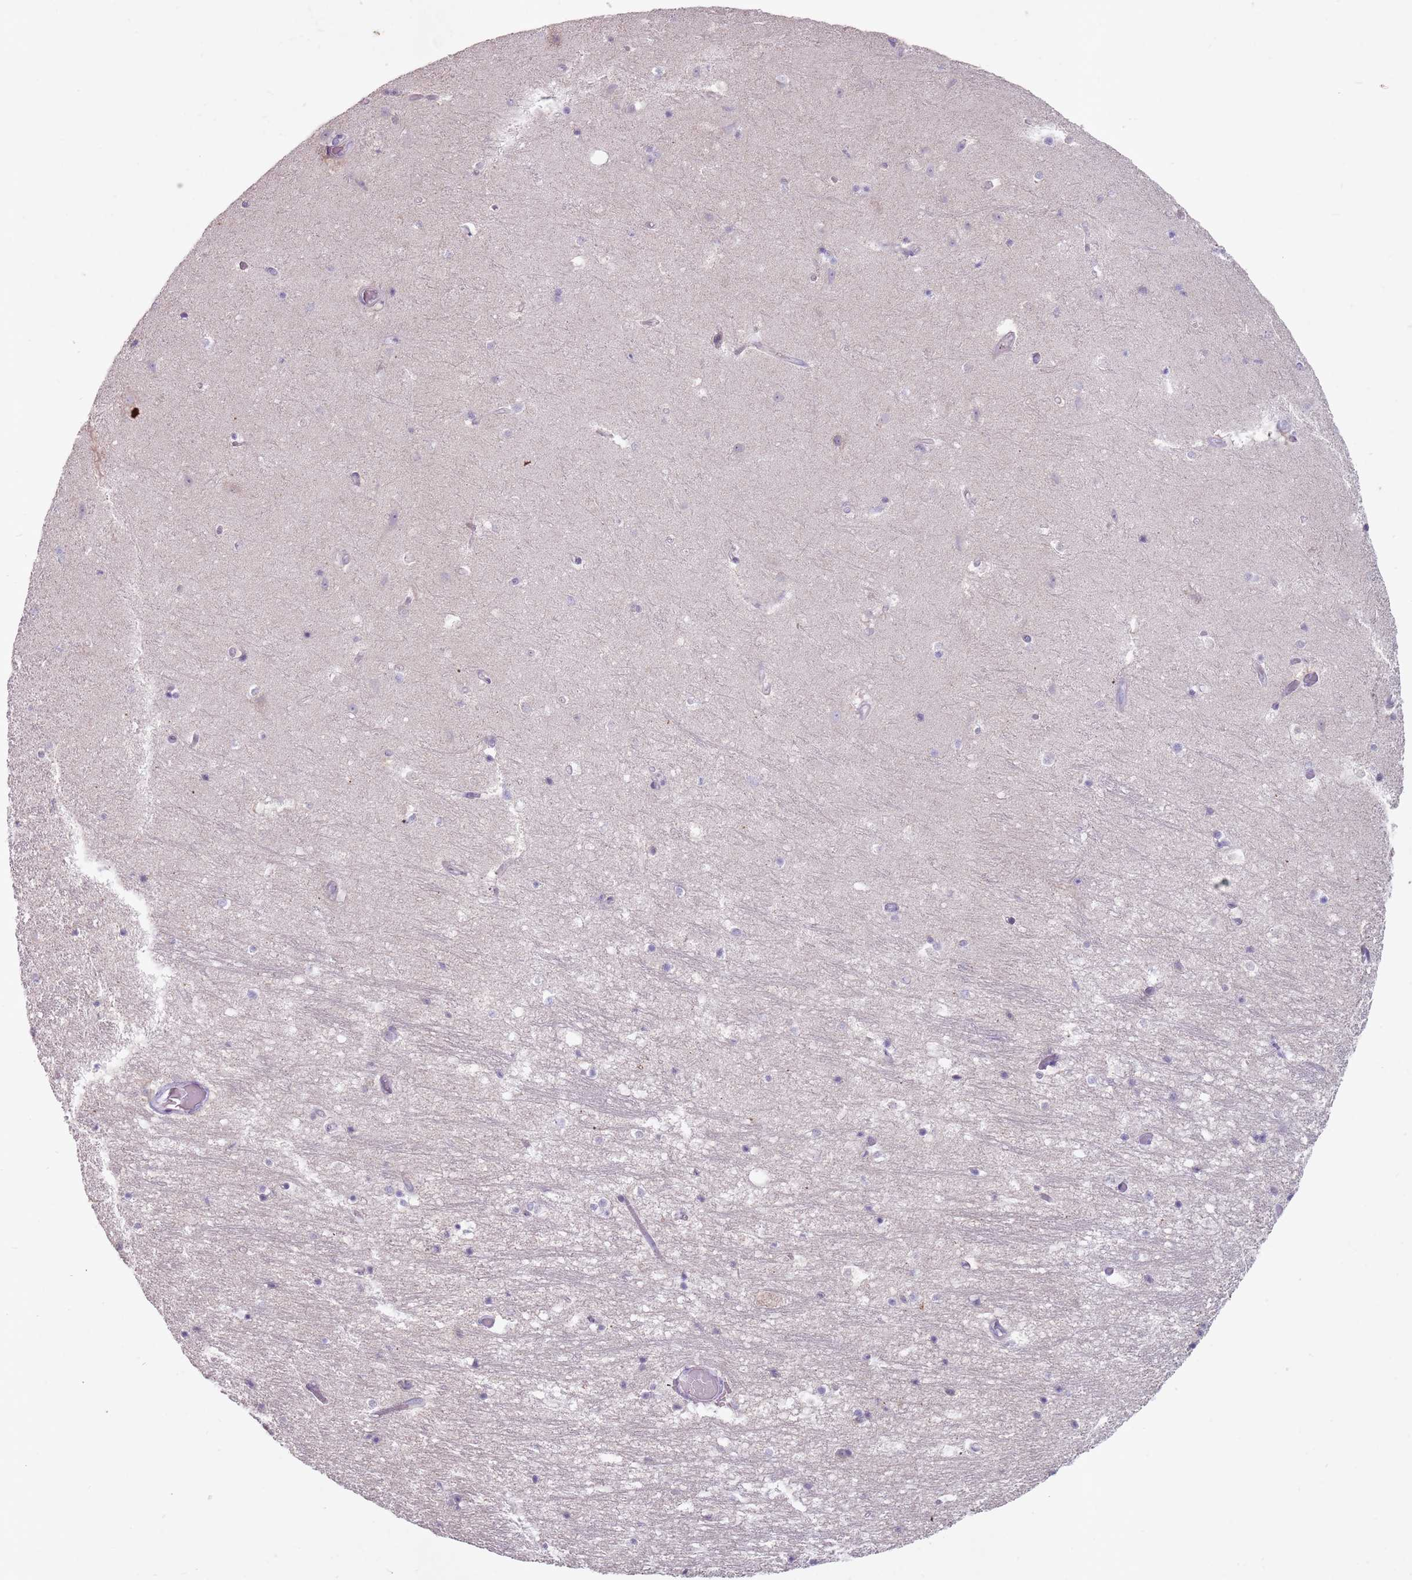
{"staining": {"intensity": "negative", "quantity": "none", "location": "none"}, "tissue": "hippocampus", "cell_type": "Glial cells", "image_type": "normal", "snomed": [{"axis": "morphology", "description": "Normal tissue, NOS"}, {"axis": "topography", "description": "Hippocampus"}], "caption": "DAB (3,3'-diaminobenzidine) immunohistochemical staining of normal human hippocampus reveals no significant positivity in glial cells. (Immunohistochemistry, brightfield microscopy, high magnification).", "gene": "STYK1", "patient": {"sex": "female", "age": 52}}